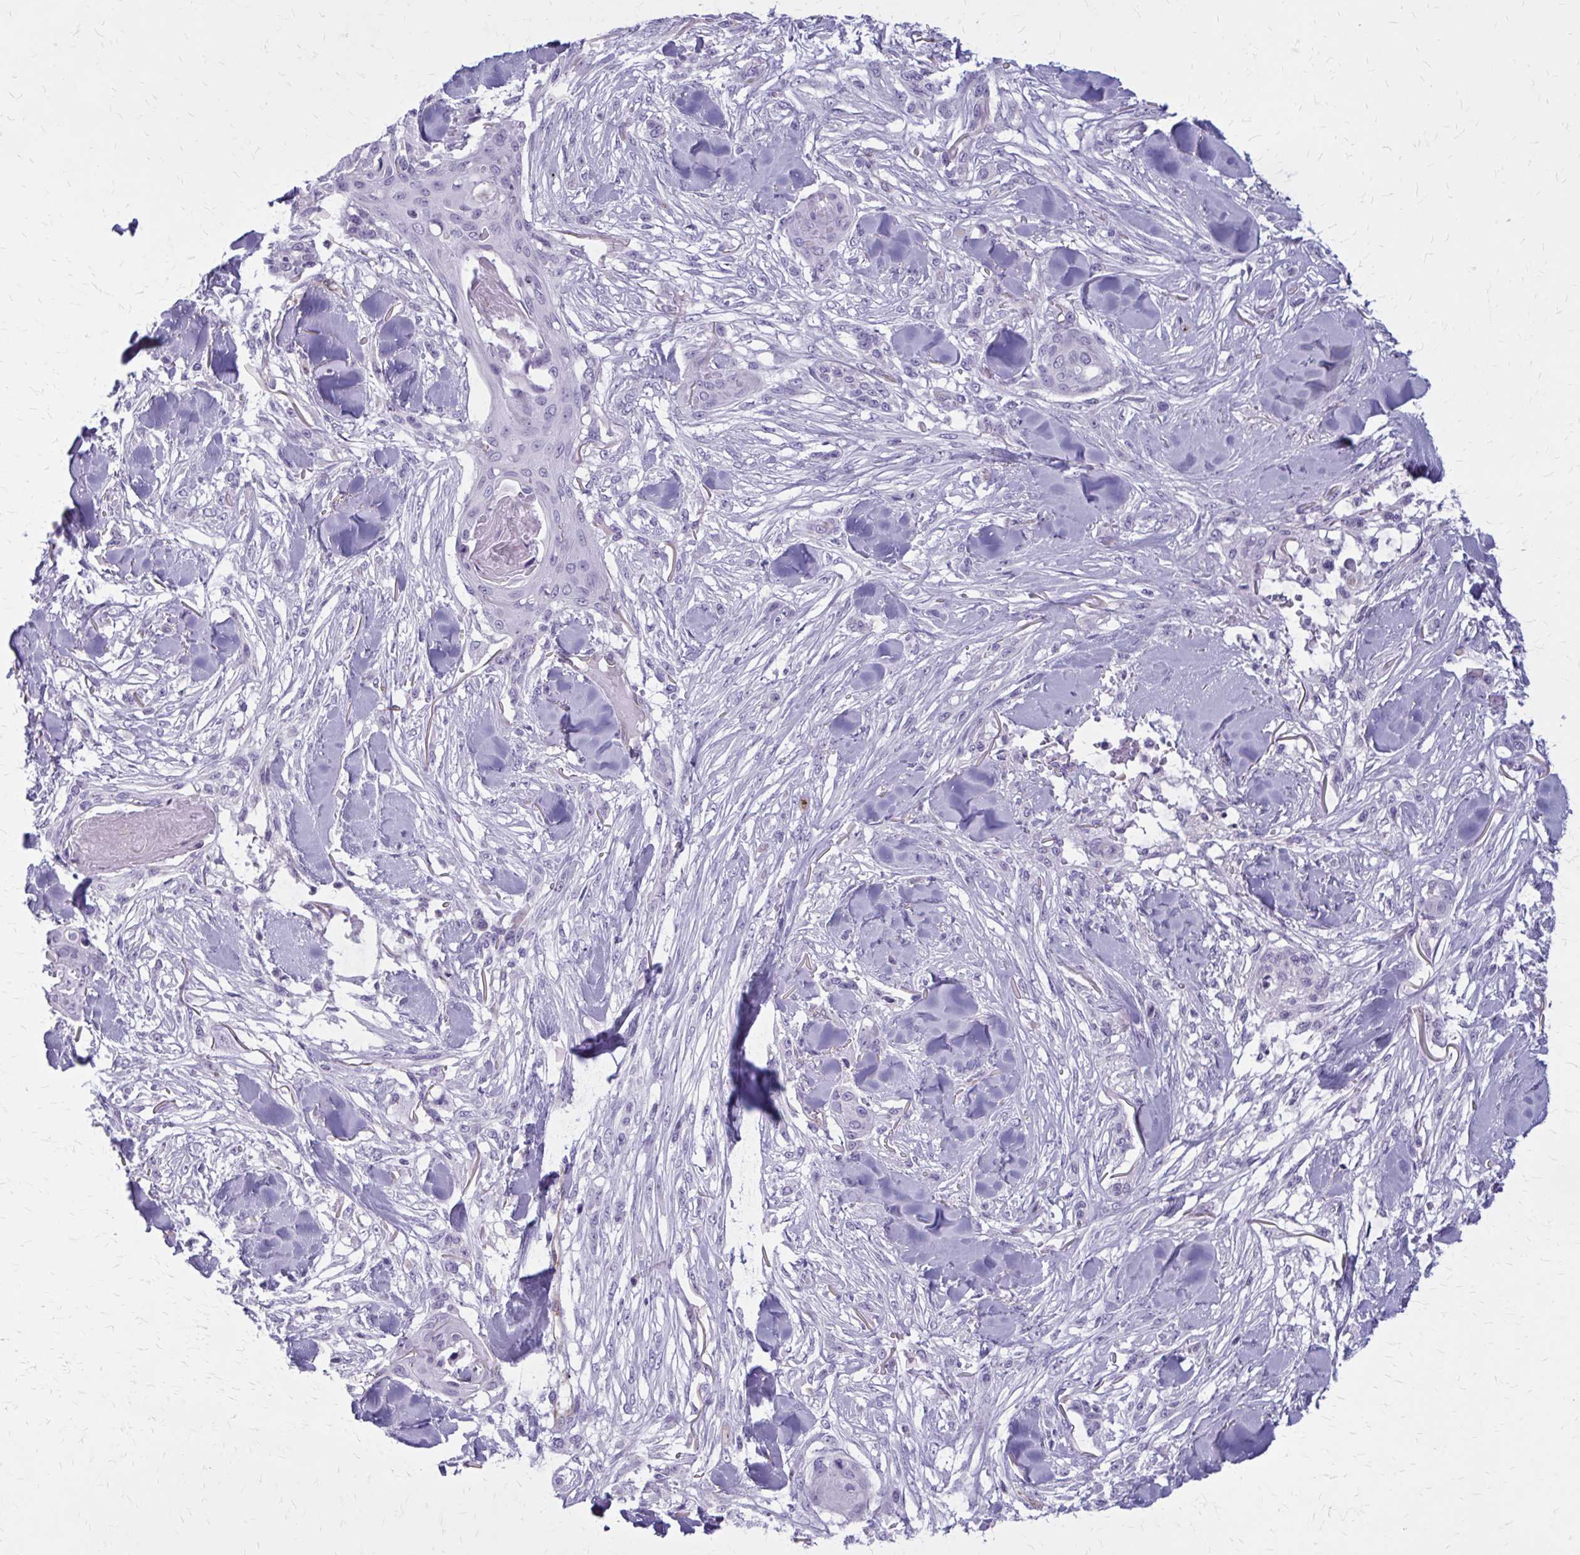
{"staining": {"intensity": "negative", "quantity": "none", "location": "none"}, "tissue": "skin cancer", "cell_type": "Tumor cells", "image_type": "cancer", "snomed": [{"axis": "morphology", "description": "Squamous cell carcinoma, NOS"}, {"axis": "topography", "description": "Skin"}], "caption": "Immunohistochemistry (IHC) of human skin squamous cell carcinoma reveals no staining in tumor cells. (Stains: DAB immunohistochemistry with hematoxylin counter stain, Microscopy: brightfield microscopy at high magnification).", "gene": "CASQ2", "patient": {"sex": "female", "age": 59}}